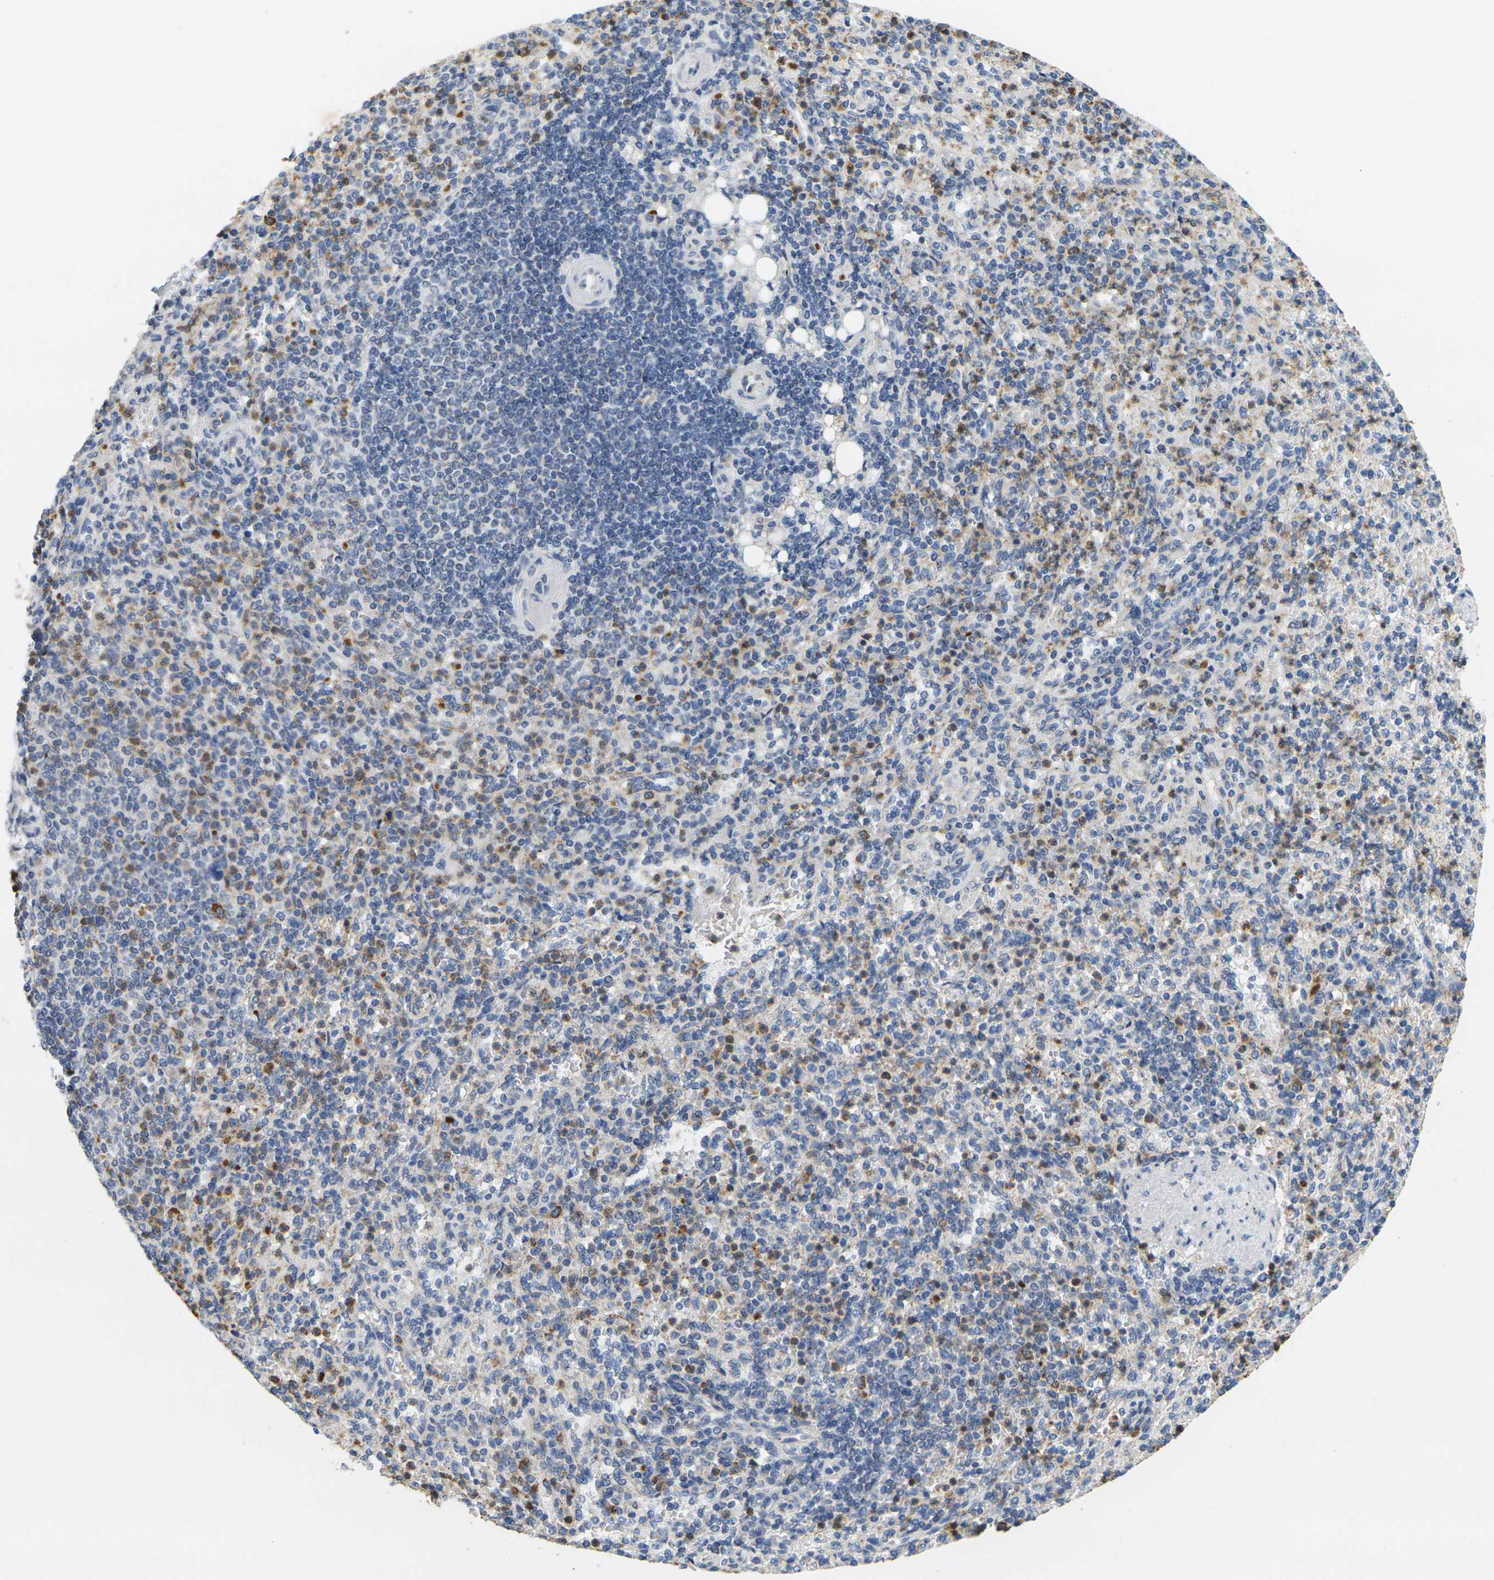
{"staining": {"intensity": "moderate", "quantity": "25%-75%", "location": "cytoplasmic/membranous"}, "tissue": "spleen", "cell_type": "Cells in red pulp", "image_type": "normal", "snomed": [{"axis": "morphology", "description": "Normal tissue, NOS"}, {"axis": "topography", "description": "Spleen"}], "caption": "Moderate cytoplasmic/membranous protein staining is identified in about 25%-75% of cells in red pulp in spleen. Immunohistochemistry stains the protein of interest in brown and the nuclei are stained blue.", "gene": "KLK5", "patient": {"sex": "female", "age": 74}}